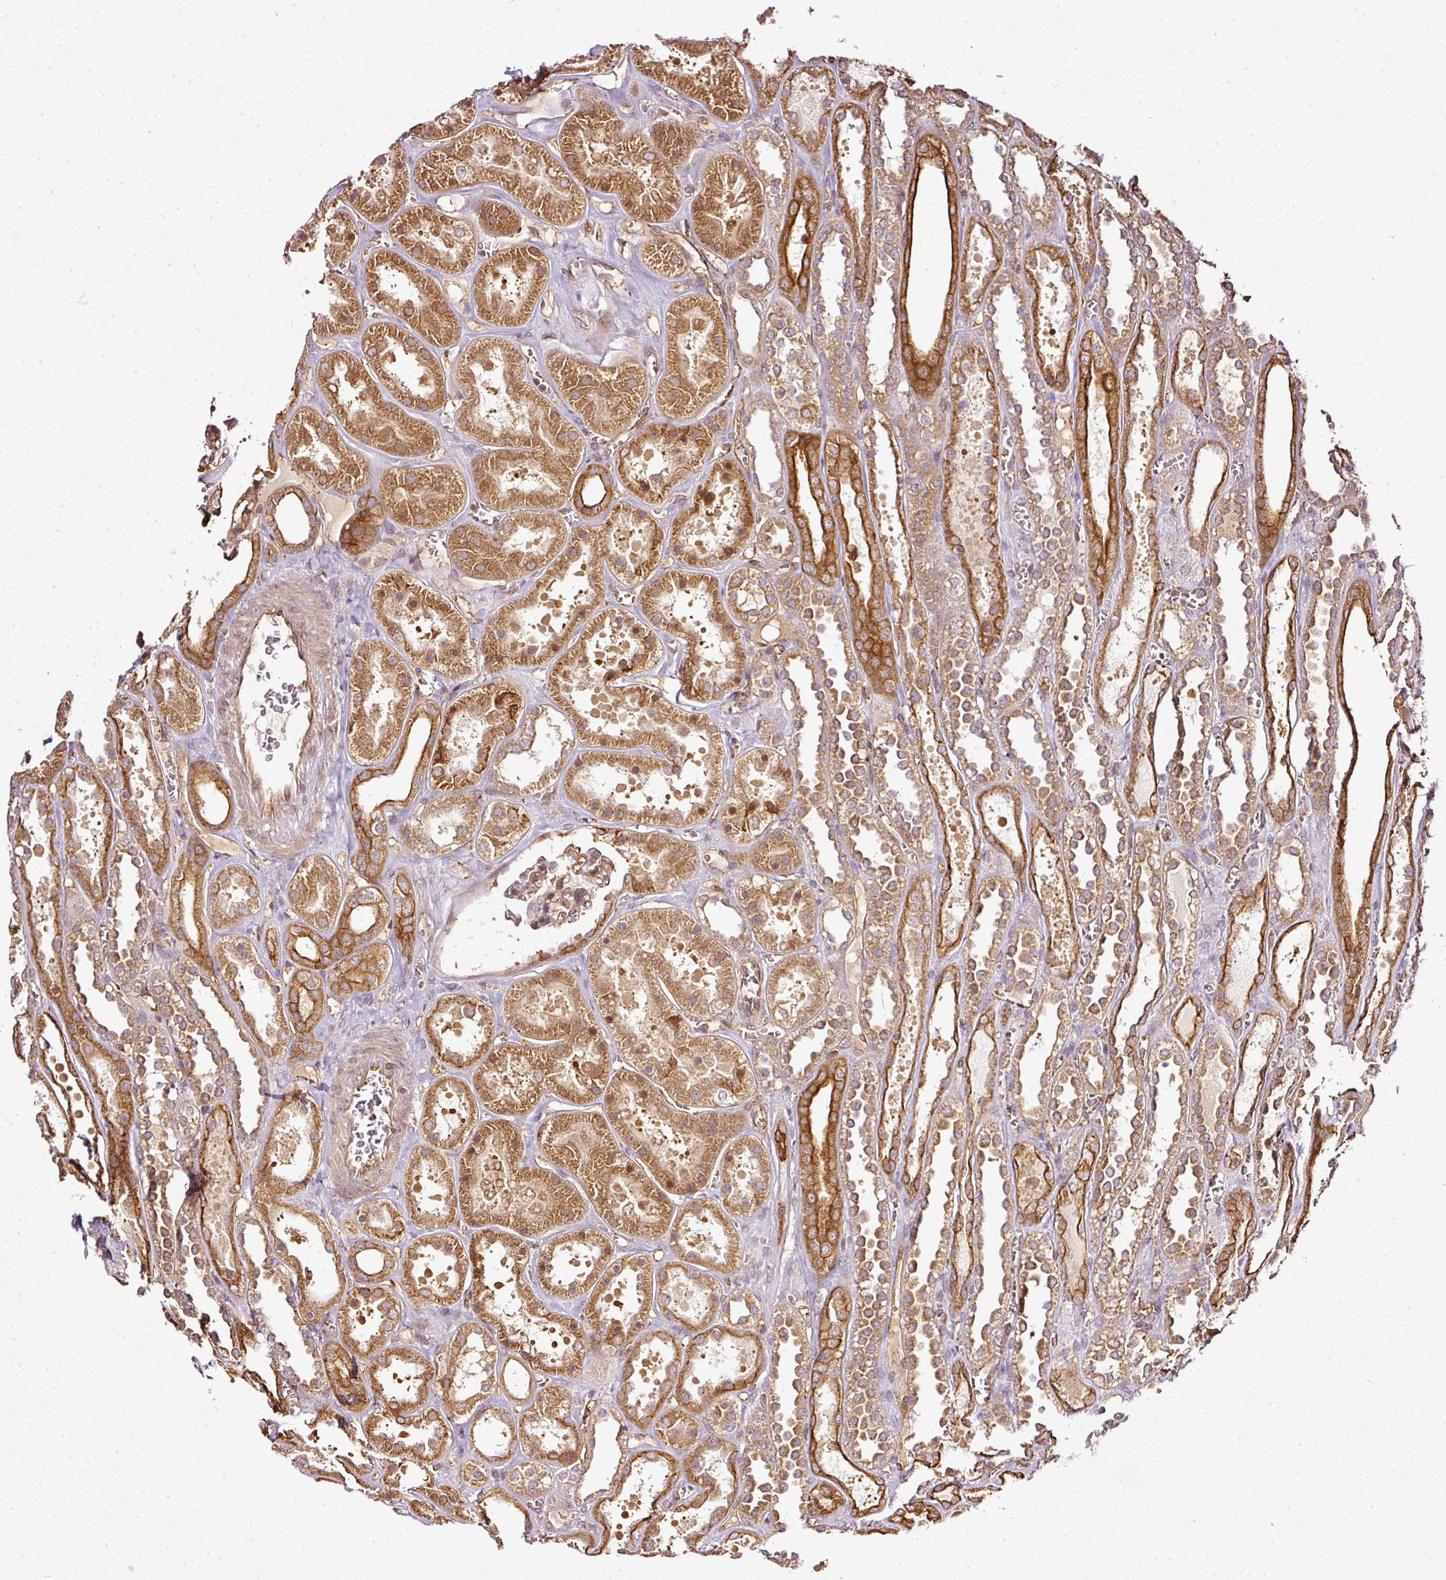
{"staining": {"intensity": "moderate", "quantity": "<25%", "location": "cytoplasmic/membranous"}, "tissue": "kidney", "cell_type": "Cells in glomeruli", "image_type": "normal", "snomed": [{"axis": "morphology", "description": "Normal tissue, NOS"}, {"axis": "topography", "description": "Kidney"}], "caption": "This micrograph shows immunohistochemistry staining of unremarkable human kidney, with low moderate cytoplasmic/membranous positivity in approximately <25% of cells in glomeruli.", "gene": "MIF4GD", "patient": {"sex": "female", "age": 41}}